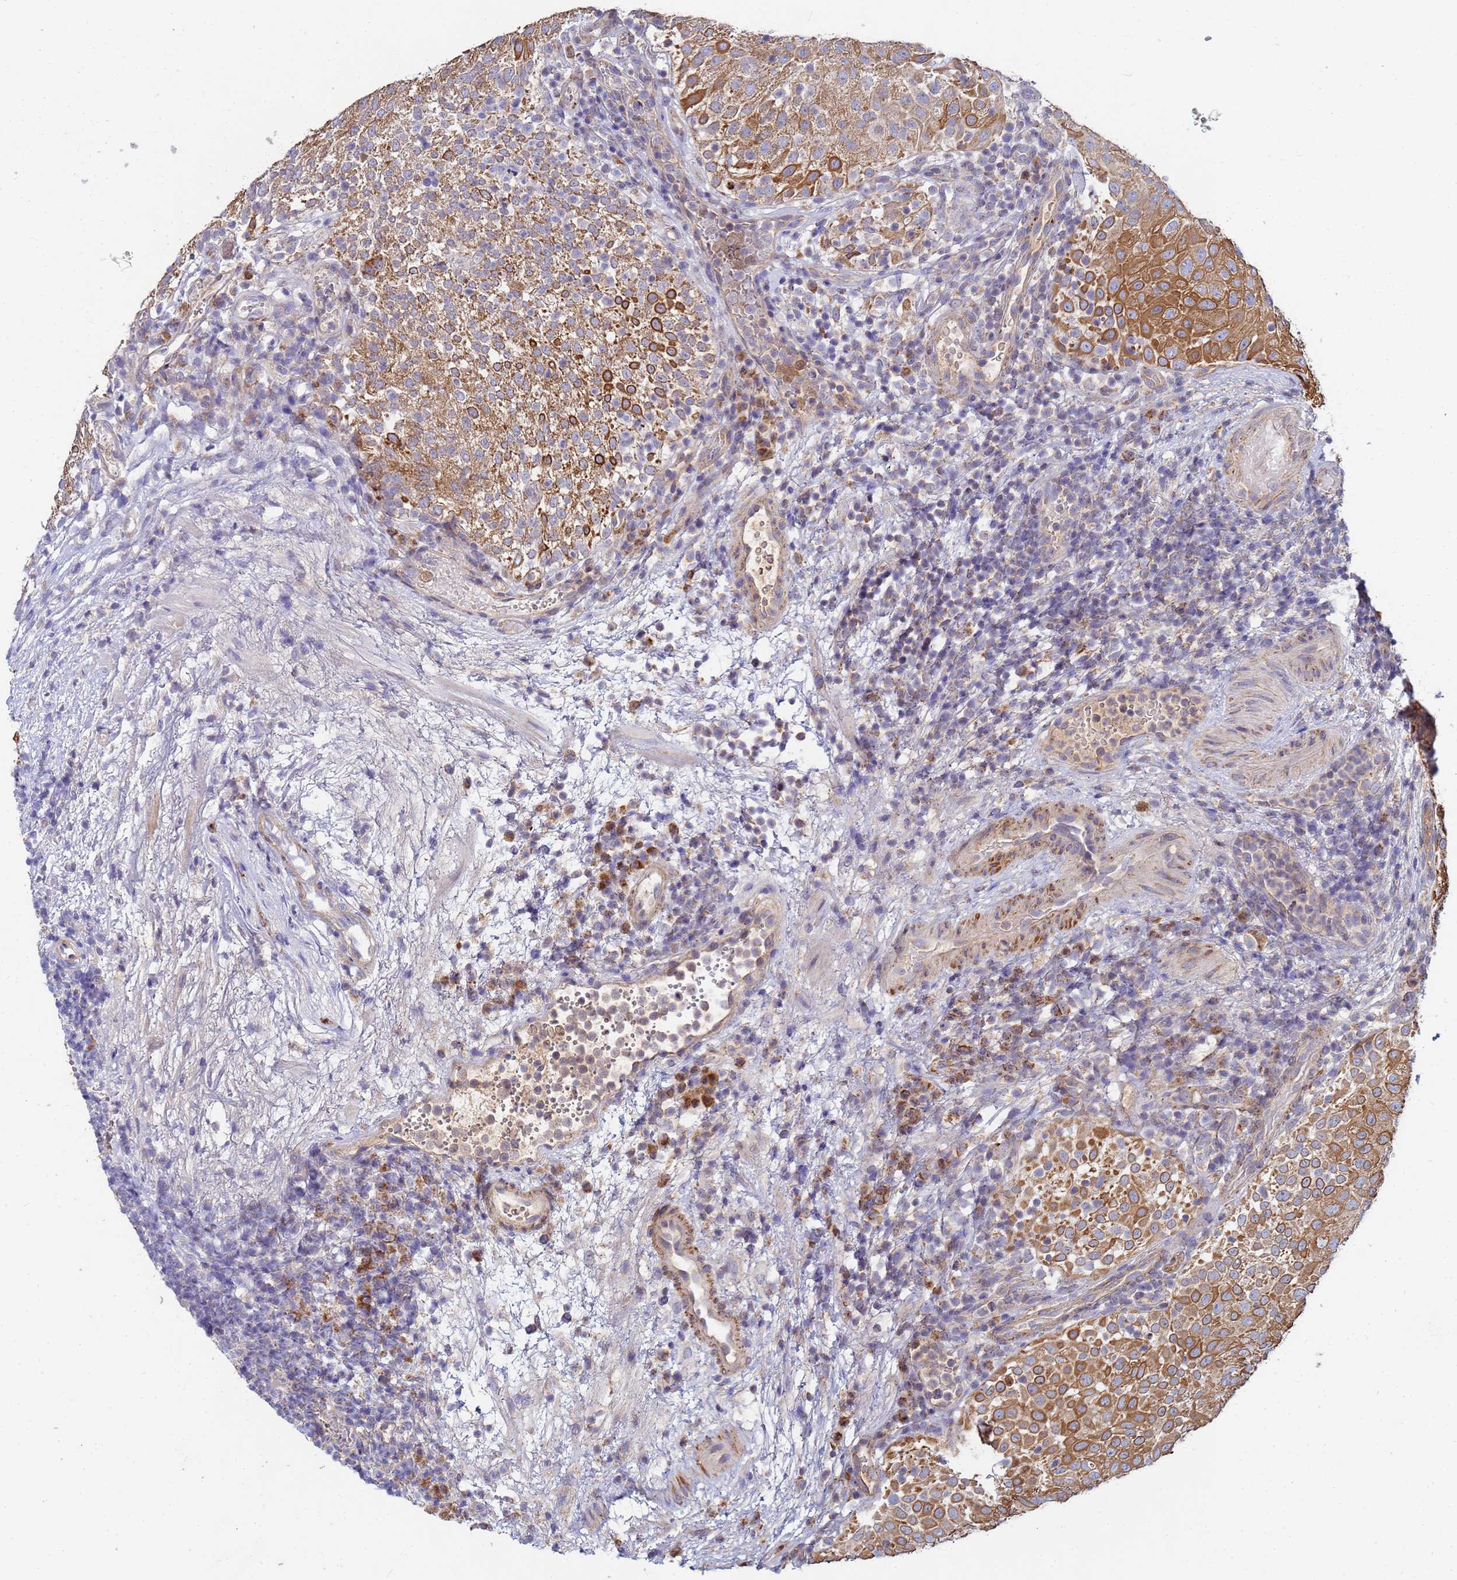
{"staining": {"intensity": "moderate", "quantity": ">75%", "location": "cytoplasmic/membranous"}, "tissue": "urothelial cancer", "cell_type": "Tumor cells", "image_type": "cancer", "snomed": [{"axis": "morphology", "description": "Urothelial carcinoma, Low grade"}, {"axis": "topography", "description": "Urinary bladder"}], "caption": "Immunohistochemistry staining of urothelial cancer, which demonstrates medium levels of moderate cytoplasmic/membranous positivity in about >75% of tumor cells indicating moderate cytoplasmic/membranous protein positivity. The staining was performed using DAB (3,3'-diaminobenzidine) (brown) for protein detection and nuclei were counterstained in hematoxylin (blue).", "gene": "C5orf34", "patient": {"sex": "male", "age": 78}}